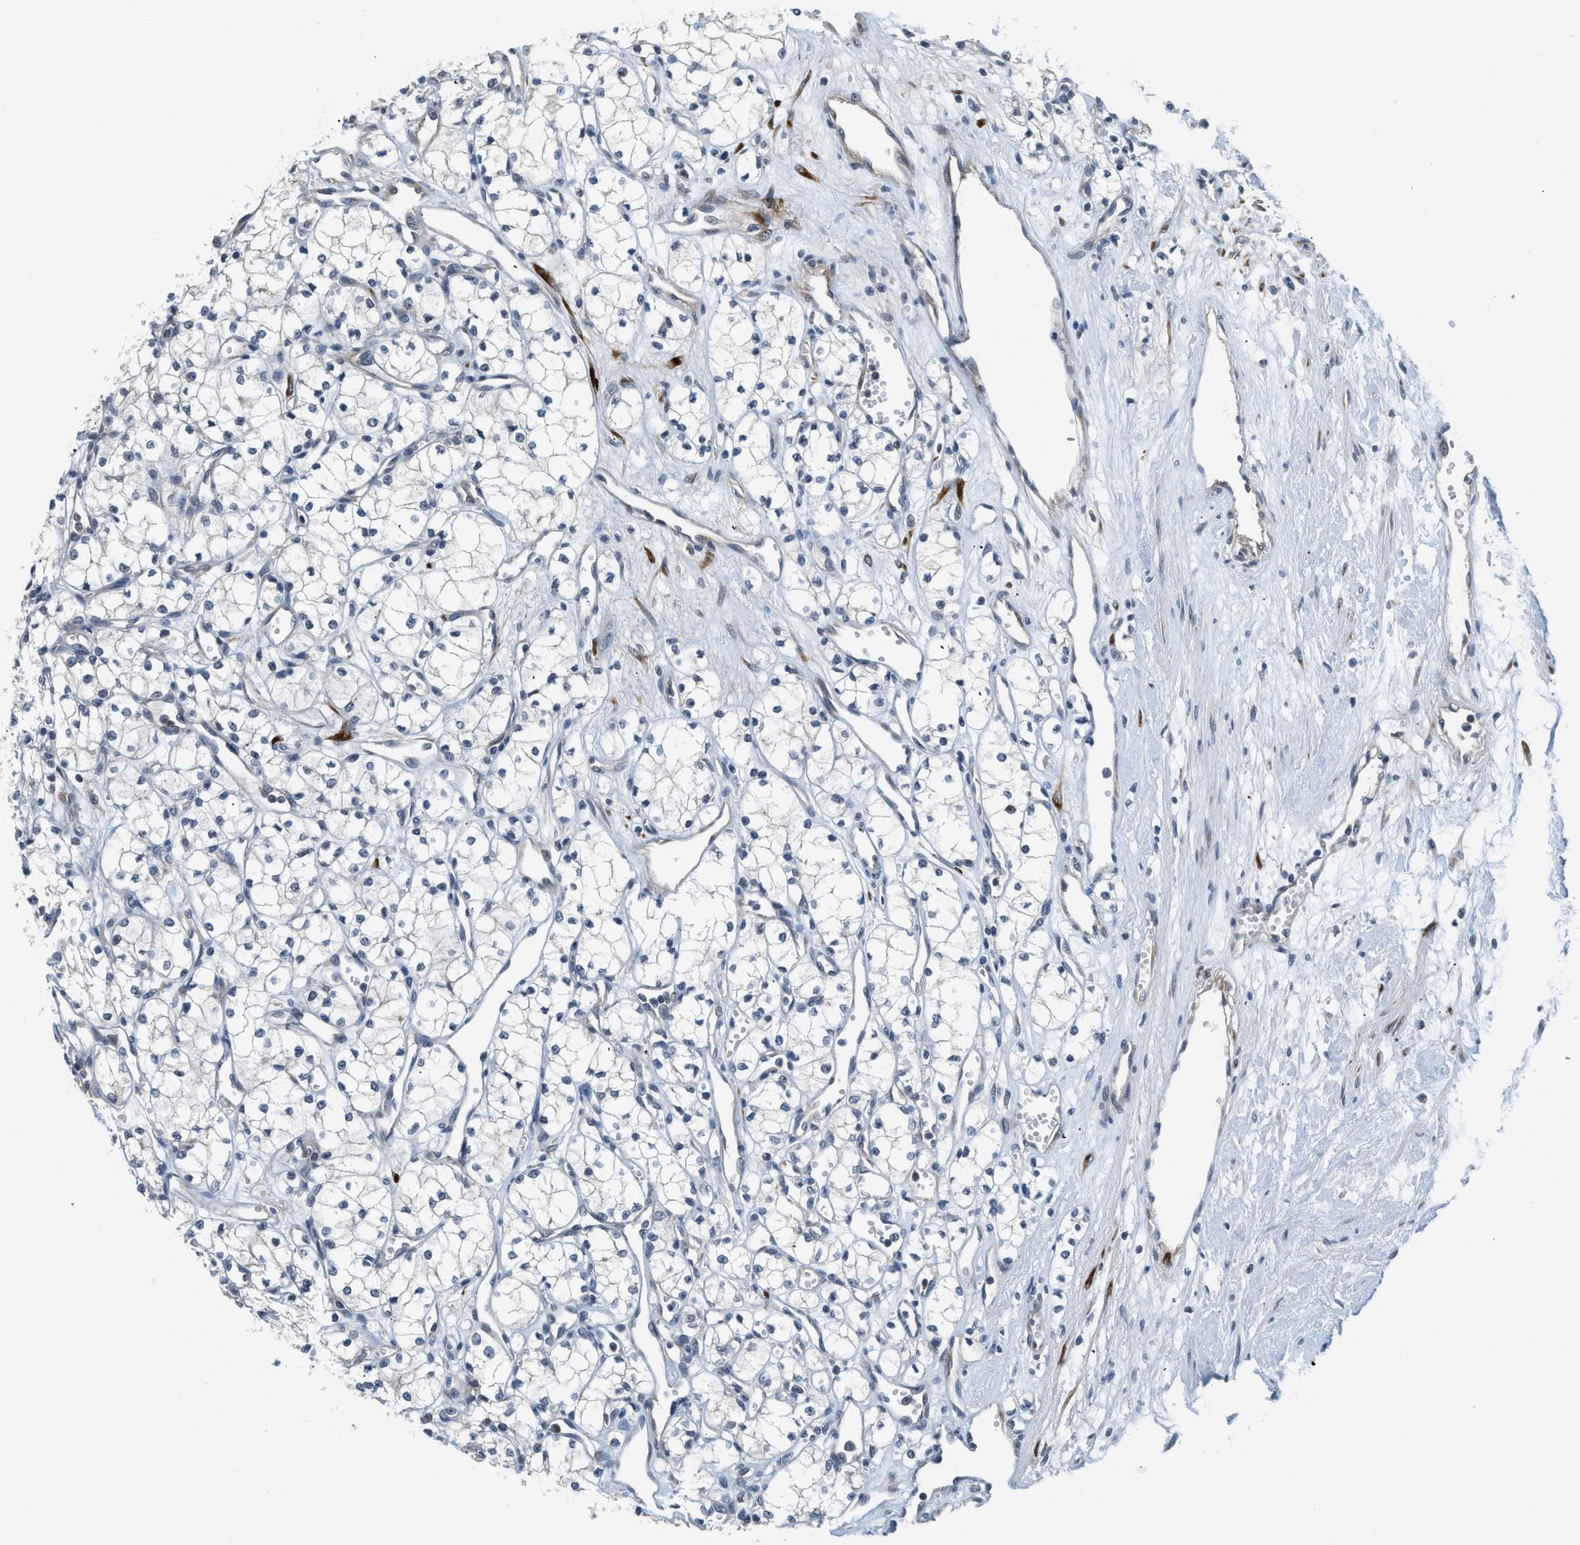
{"staining": {"intensity": "negative", "quantity": "none", "location": "none"}, "tissue": "renal cancer", "cell_type": "Tumor cells", "image_type": "cancer", "snomed": [{"axis": "morphology", "description": "Adenocarcinoma, NOS"}, {"axis": "topography", "description": "Kidney"}], "caption": "This micrograph is of adenocarcinoma (renal) stained with immunohistochemistry (IHC) to label a protein in brown with the nuclei are counter-stained blue. There is no staining in tumor cells.", "gene": "TMEM154", "patient": {"sex": "male", "age": 59}}